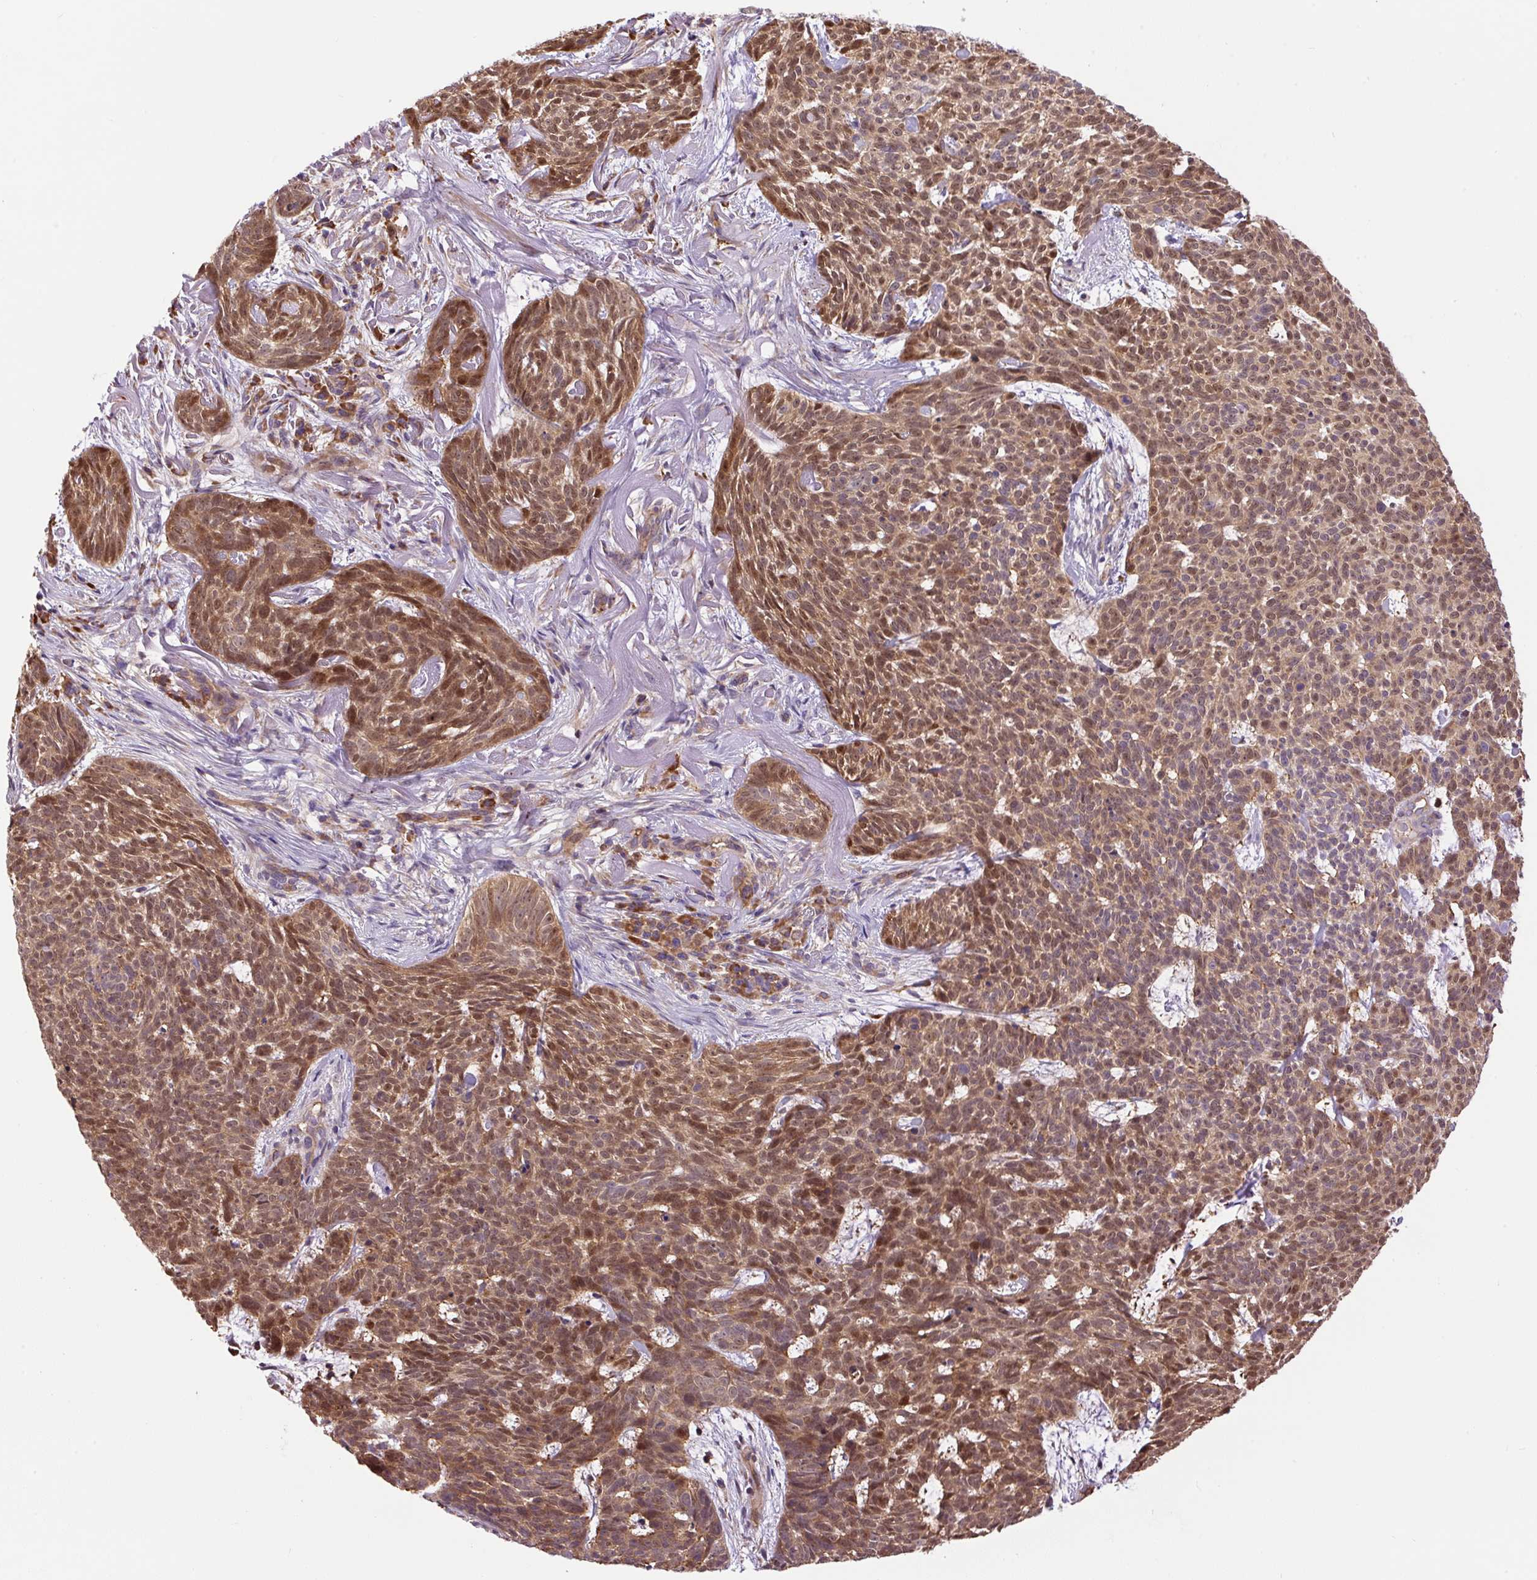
{"staining": {"intensity": "strong", "quantity": ">75%", "location": "cytoplasmic/membranous,nuclear"}, "tissue": "skin cancer", "cell_type": "Tumor cells", "image_type": "cancer", "snomed": [{"axis": "morphology", "description": "Basal cell carcinoma"}, {"axis": "topography", "description": "Skin"}], "caption": "The image demonstrates immunohistochemical staining of skin cancer (basal cell carcinoma). There is strong cytoplasmic/membranous and nuclear staining is seen in about >75% of tumor cells. (DAB (3,3'-diaminobenzidine) IHC with brightfield microscopy, high magnification).", "gene": "PPME1", "patient": {"sex": "female", "age": 93}}